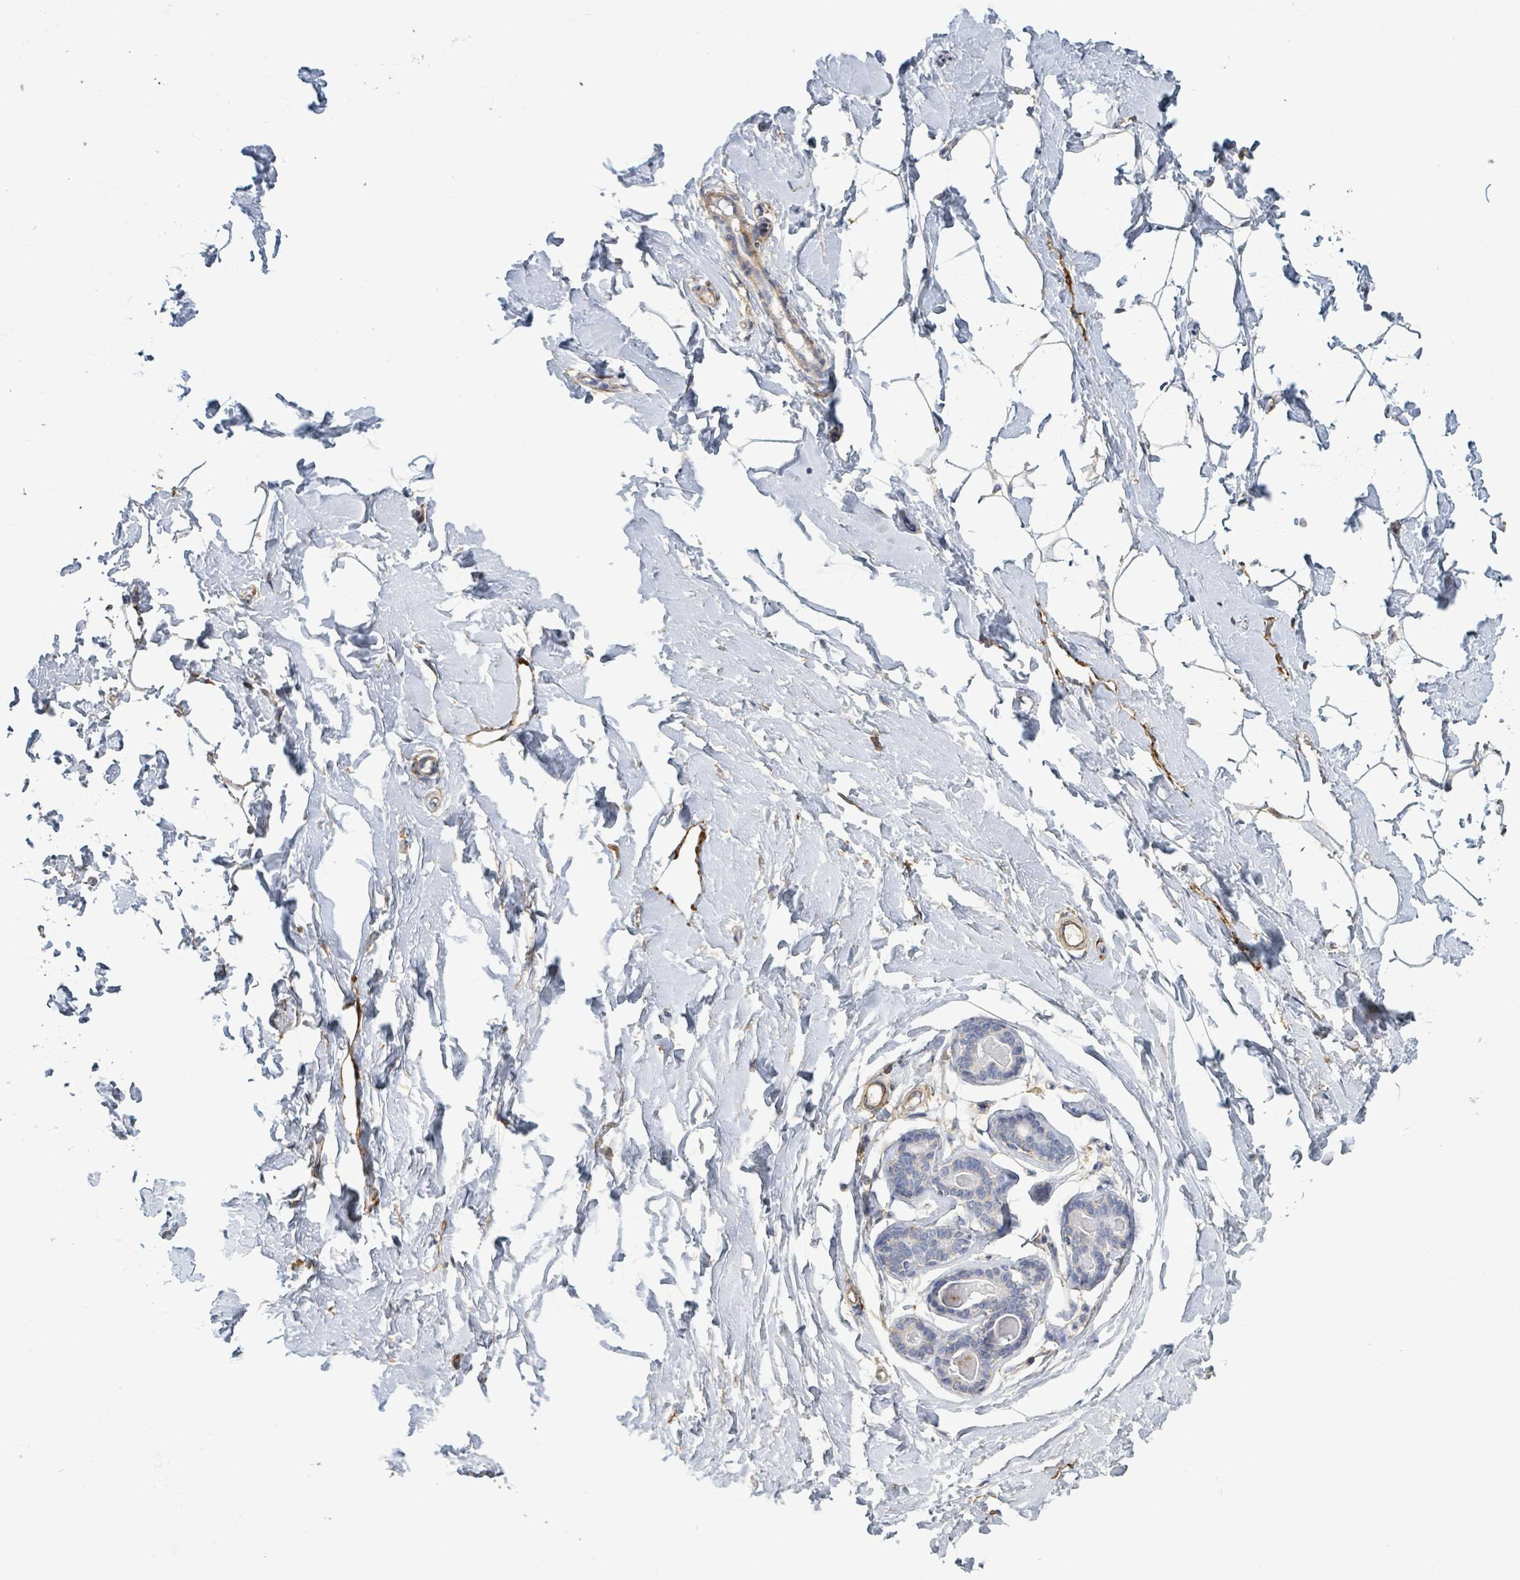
{"staining": {"intensity": "negative", "quantity": "none", "location": "none"}, "tissue": "breast", "cell_type": "Adipocytes", "image_type": "normal", "snomed": [{"axis": "morphology", "description": "Normal tissue, NOS"}, {"axis": "topography", "description": "Breast"}], "caption": "Immunohistochemical staining of benign breast shows no significant expression in adipocytes. (DAB immunohistochemistry, high magnification).", "gene": "EGFL7", "patient": {"sex": "female", "age": 23}}